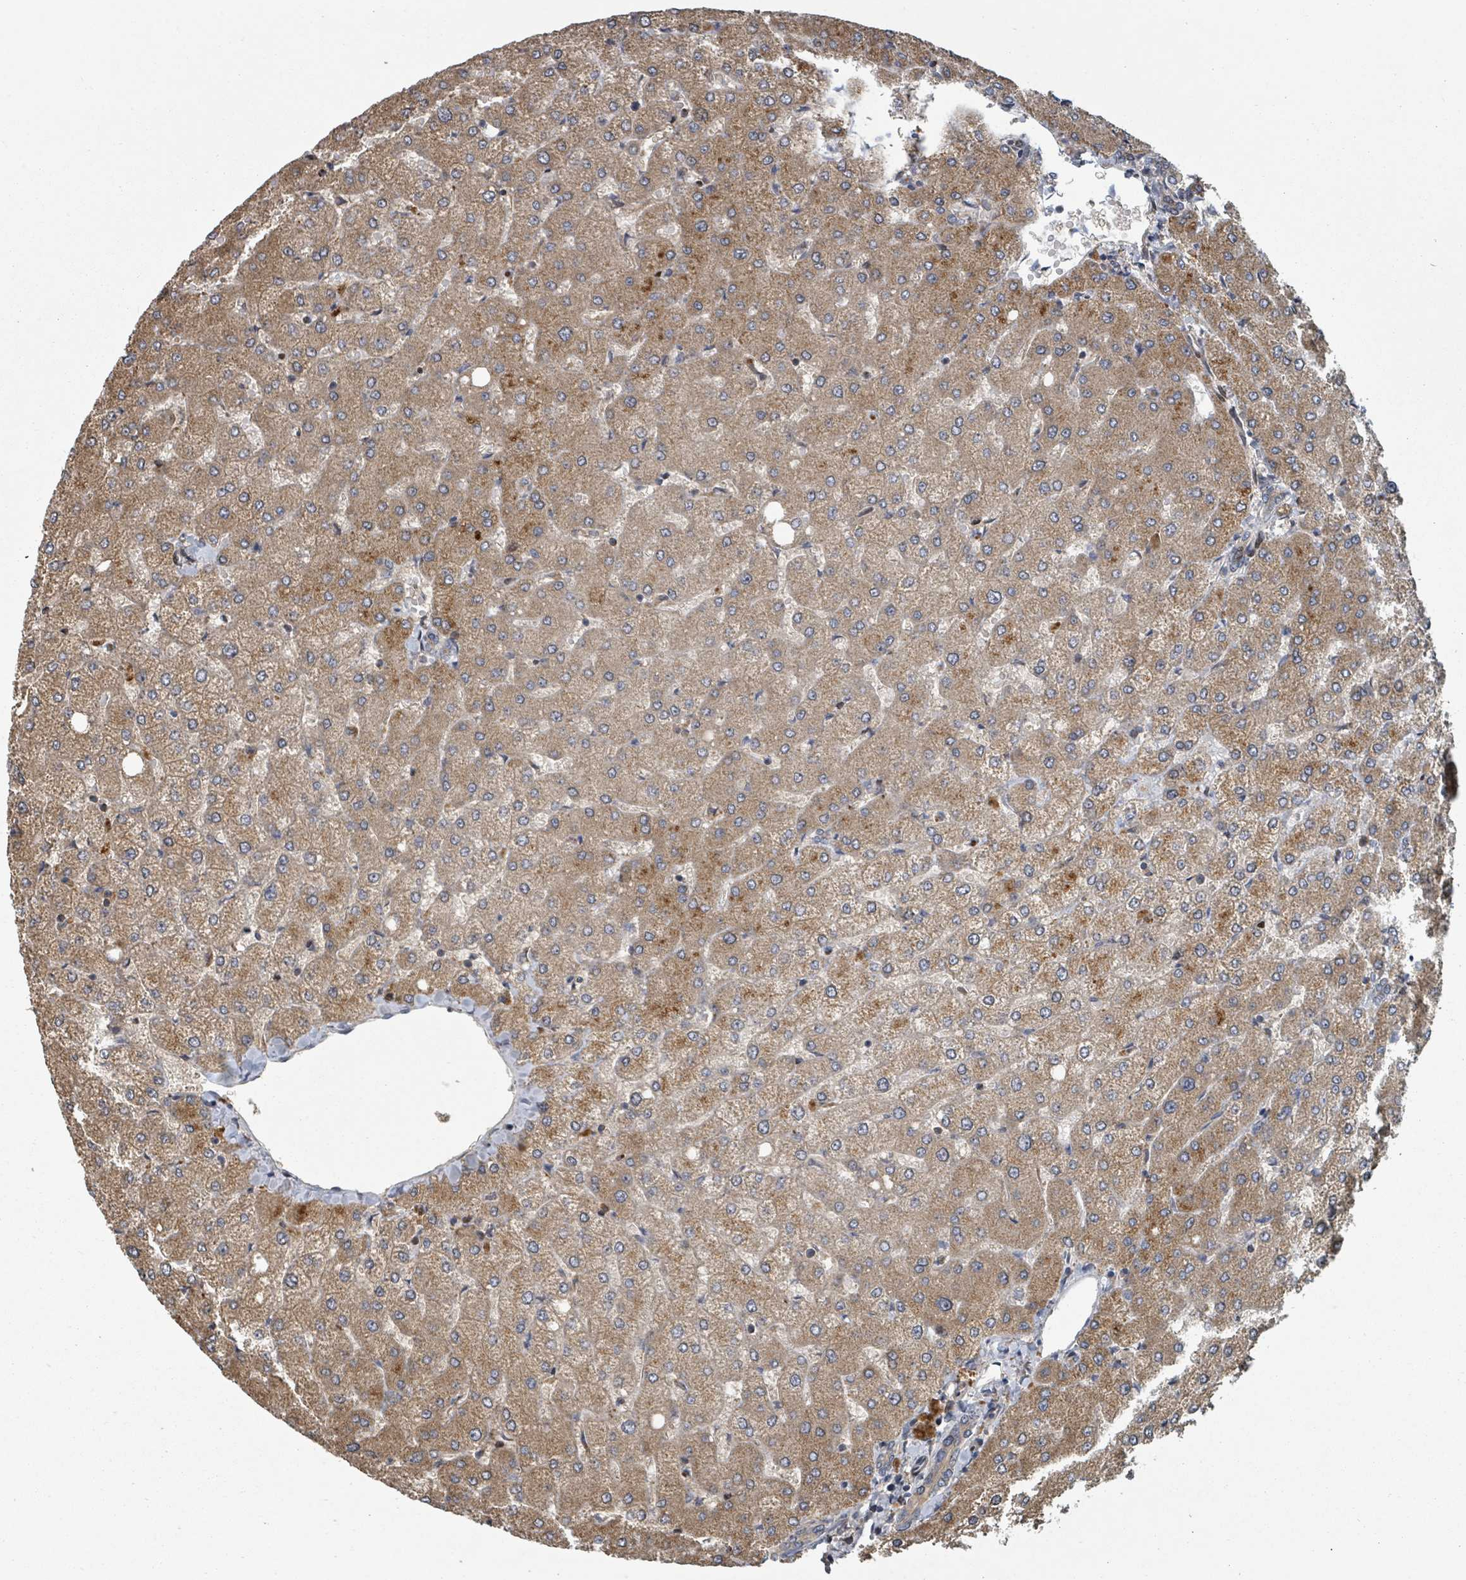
{"staining": {"intensity": "weak", "quantity": ">75%", "location": "cytoplasmic/membranous"}, "tissue": "liver", "cell_type": "Cholangiocytes", "image_type": "normal", "snomed": [{"axis": "morphology", "description": "Normal tissue, NOS"}, {"axis": "topography", "description": "Liver"}], "caption": "About >75% of cholangiocytes in normal human liver demonstrate weak cytoplasmic/membranous protein staining as visualized by brown immunohistochemical staining.", "gene": "DPM1", "patient": {"sex": "female", "age": 54}}